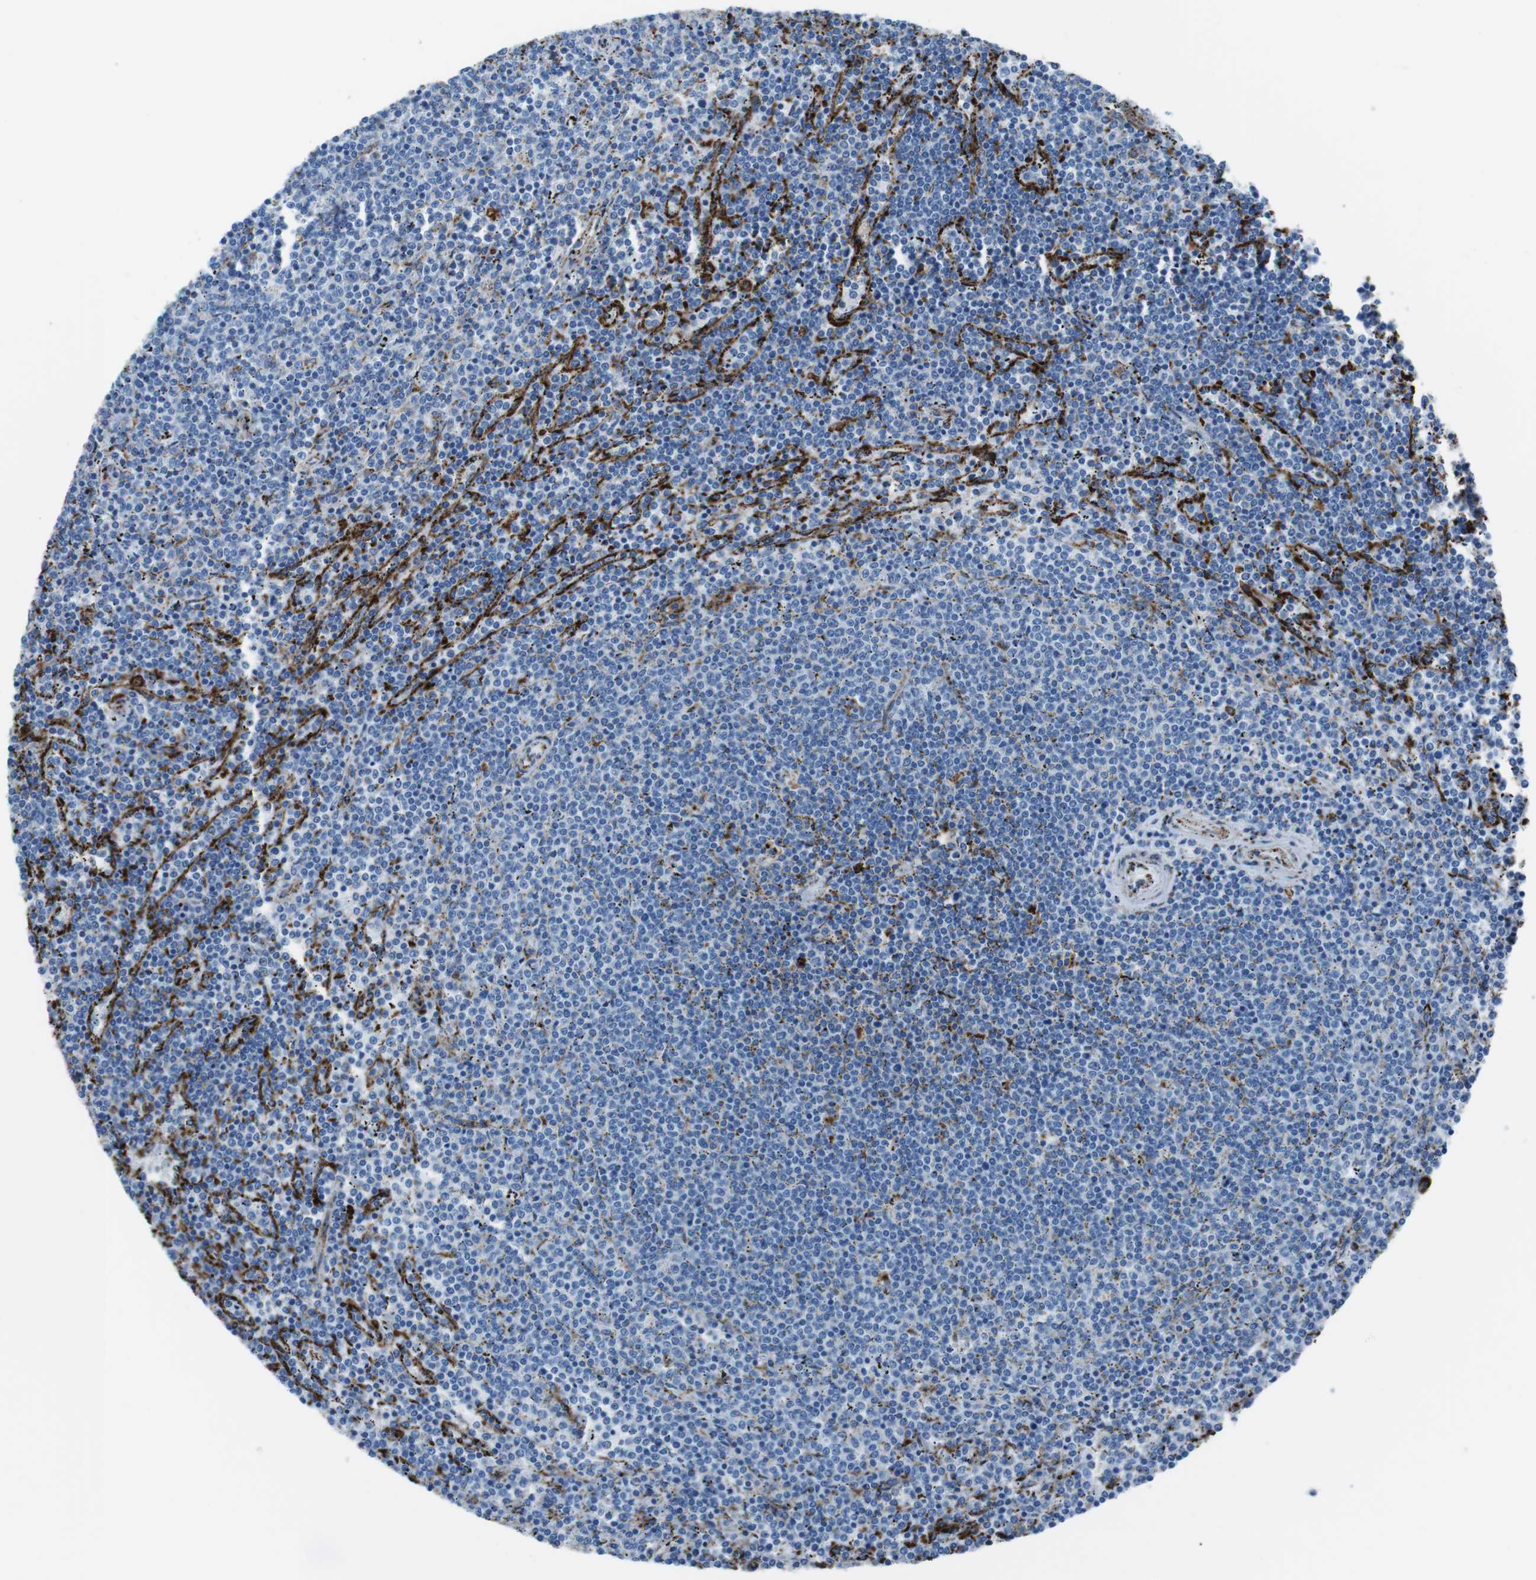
{"staining": {"intensity": "negative", "quantity": "none", "location": "none"}, "tissue": "lymphoma", "cell_type": "Tumor cells", "image_type": "cancer", "snomed": [{"axis": "morphology", "description": "Malignant lymphoma, non-Hodgkin's type, Low grade"}, {"axis": "topography", "description": "Spleen"}], "caption": "Immunohistochemistry photomicrograph of neoplastic tissue: malignant lymphoma, non-Hodgkin's type (low-grade) stained with DAB reveals no significant protein staining in tumor cells.", "gene": "SCARB2", "patient": {"sex": "female", "age": 50}}